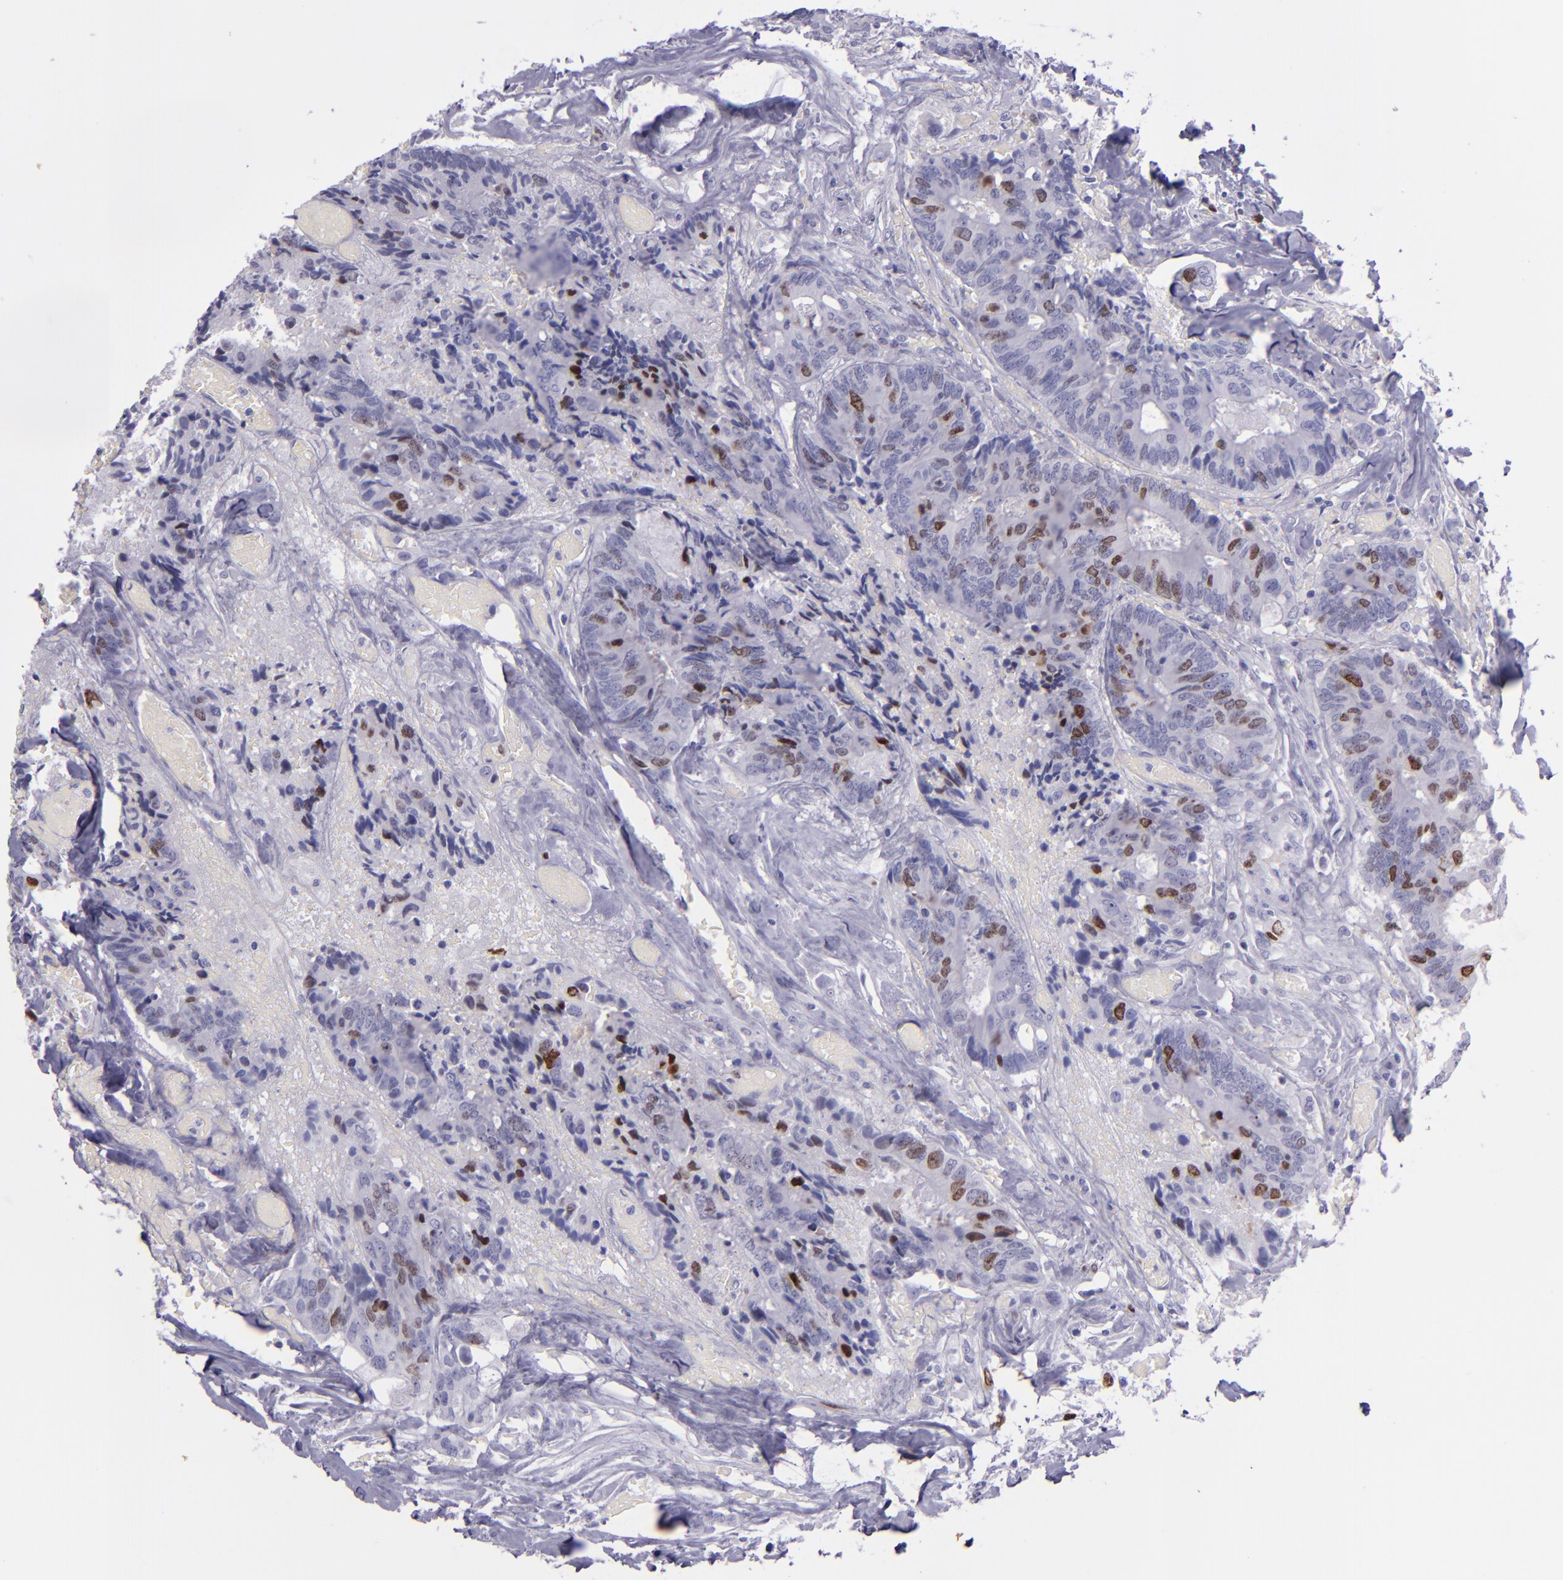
{"staining": {"intensity": "strong", "quantity": "<25%", "location": "nuclear"}, "tissue": "colorectal cancer", "cell_type": "Tumor cells", "image_type": "cancer", "snomed": [{"axis": "morphology", "description": "Adenocarcinoma, NOS"}, {"axis": "topography", "description": "Rectum"}], "caption": "High-power microscopy captured an IHC image of colorectal cancer (adenocarcinoma), revealing strong nuclear expression in approximately <25% of tumor cells.", "gene": "TOP2A", "patient": {"sex": "male", "age": 55}}